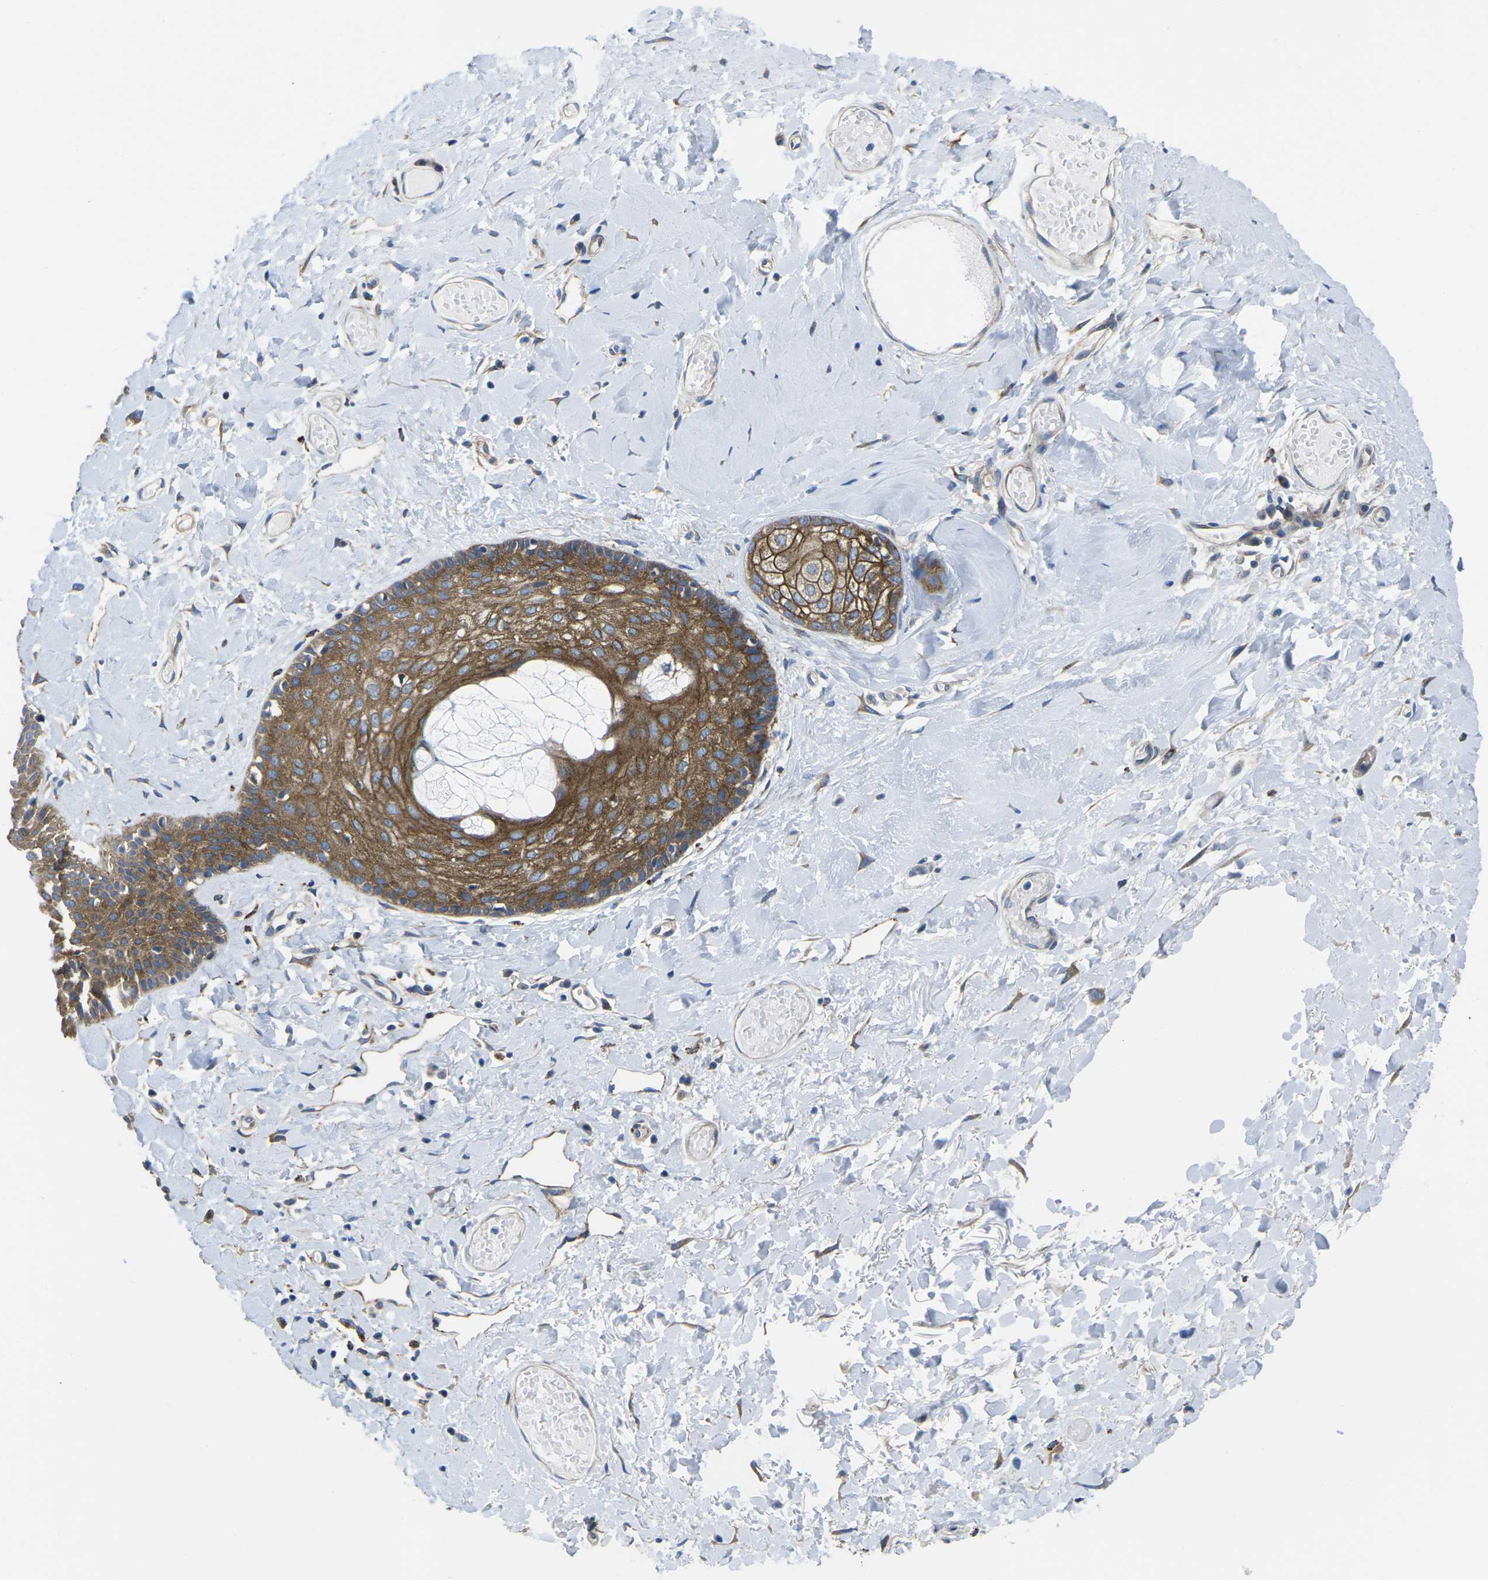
{"staining": {"intensity": "strong", "quantity": ">75%", "location": "cytoplasmic/membranous"}, "tissue": "skin", "cell_type": "Epidermal cells", "image_type": "normal", "snomed": [{"axis": "morphology", "description": "Normal tissue, NOS"}, {"axis": "topography", "description": "Anal"}], "caption": "A brown stain shows strong cytoplasmic/membranous expression of a protein in epidermal cells of unremarkable skin. (Brightfield microscopy of DAB IHC at high magnification).", "gene": "DLG1", "patient": {"sex": "male", "age": 69}}